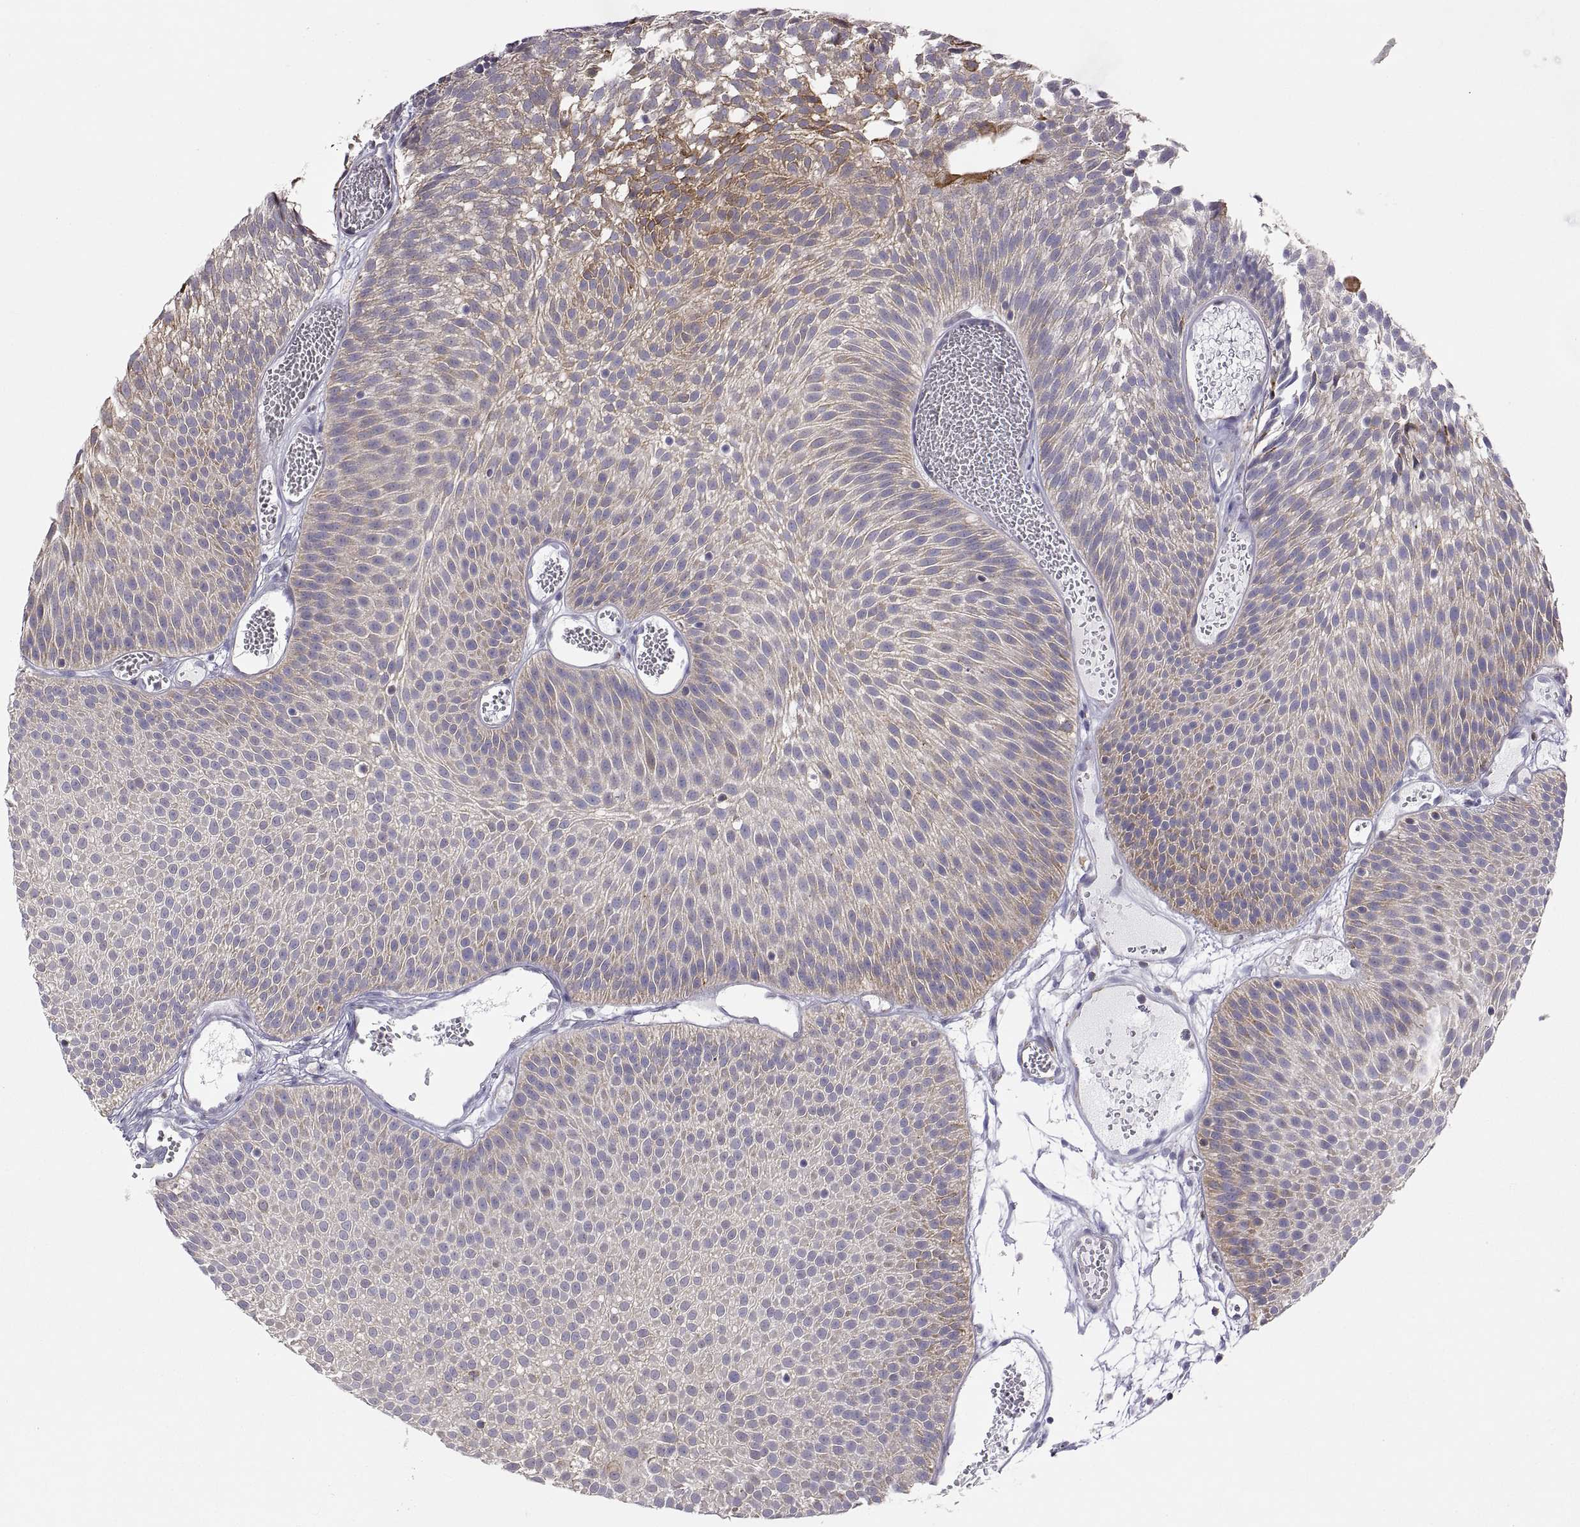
{"staining": {"intensity": "moderate", "quantity": "<25%", "location": "cytoplasmic/membranous"}, "tissue": "urothelial cancer", "cell_type": "Tumor cells", "image_type": "cancer", "snomed": [{"axis": "morphology", "description": "Urothelial carcinoma, Low grade"}, {"axis": "topography", "description": "Urinary bladder"}], "caption": "This is an image of IHC staining of low-grade urothelial carcinoma, which shows moderate positivity in the cytoplasmic/membranous of tumor cells.", "gene": "ERO1A", "patient": {"sex": "male", "age": 52}}